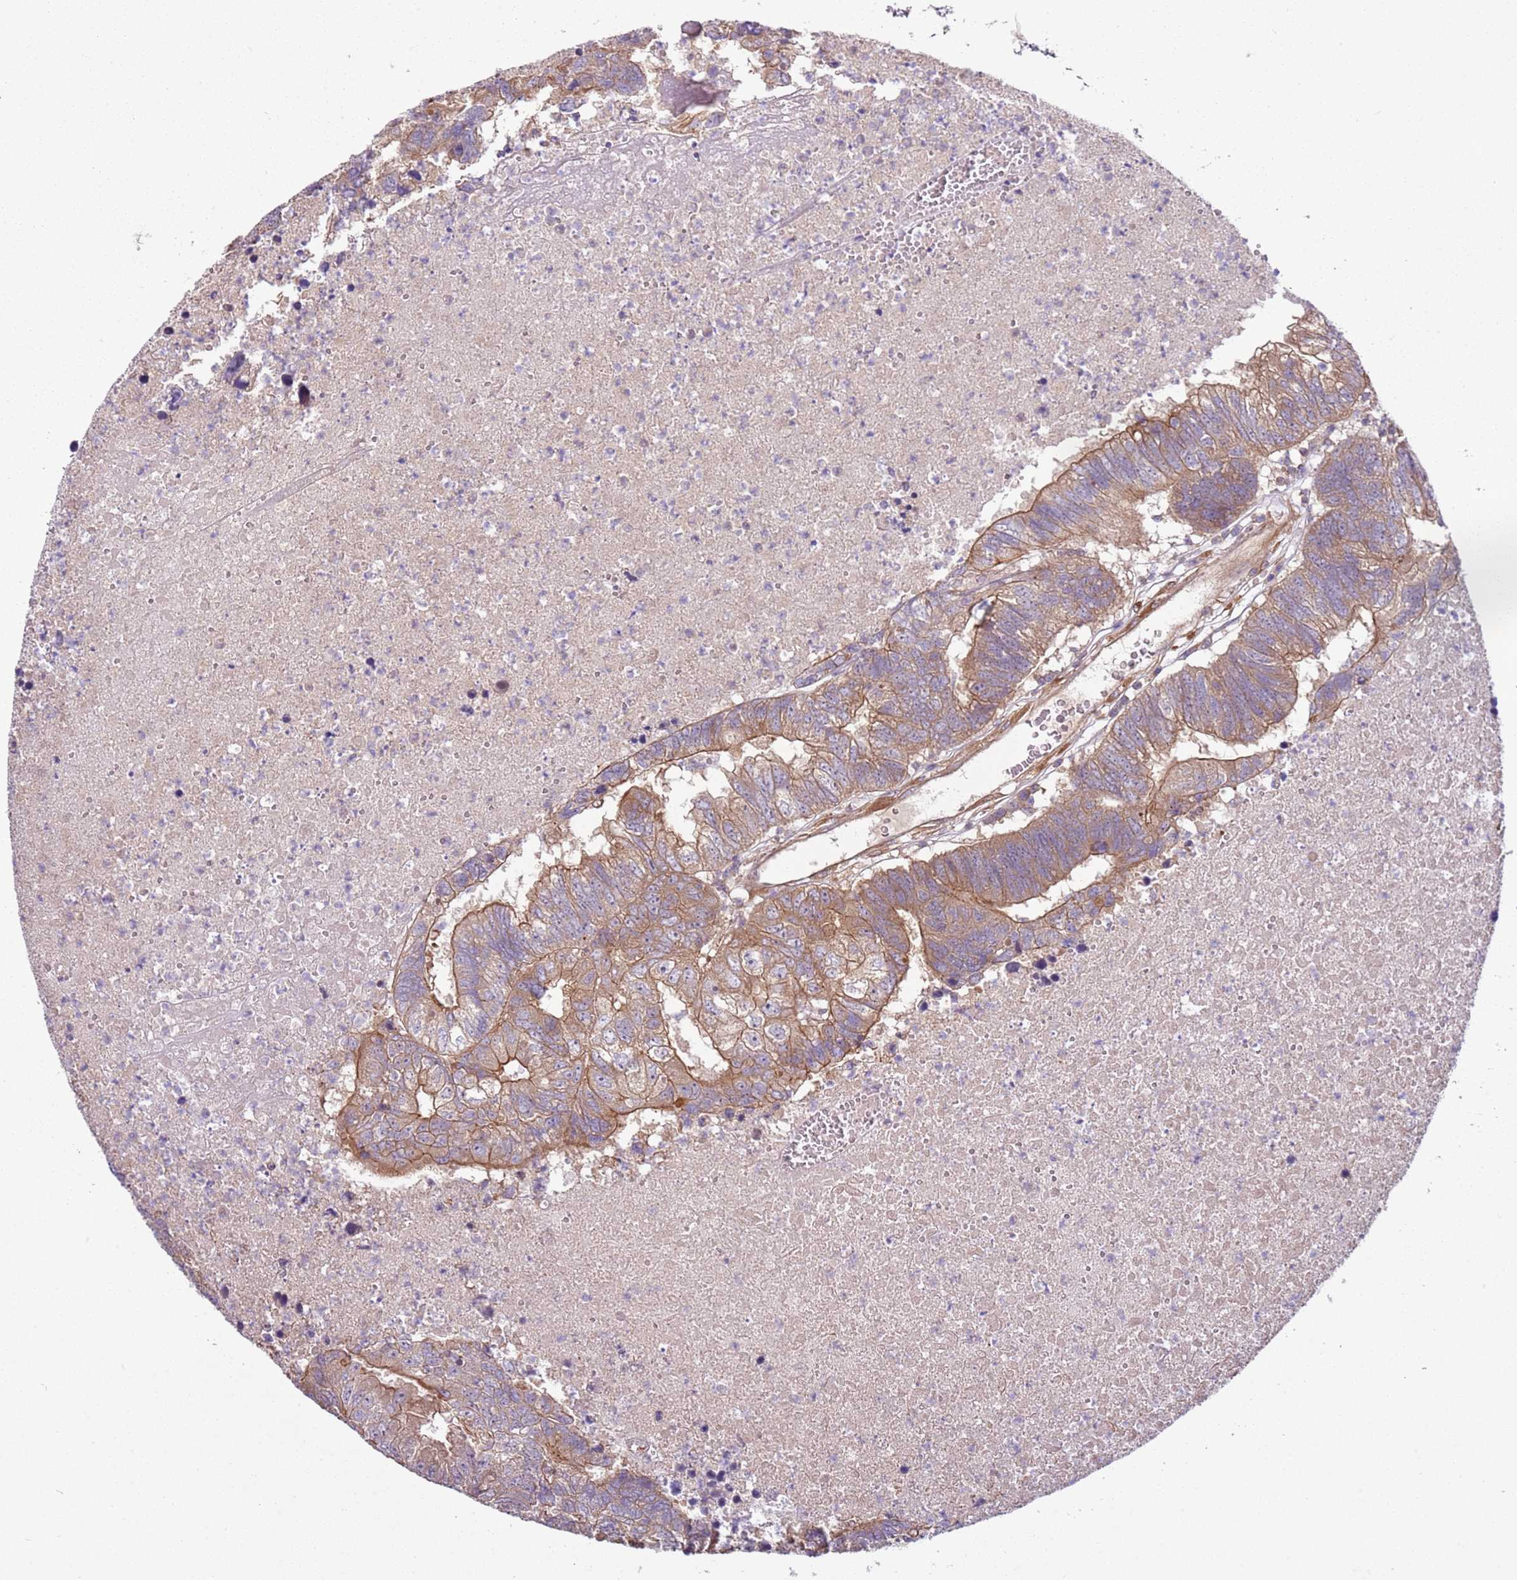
{"staining": {"intensity": "moderate", "quantity": ">75%", "location": "cytoplasmic/membranous"}, "tissue": "colorectal cancer", "cell_type": "Tumor cells", "image_type": "cancer", "snomed": [{"axis": "morphology", "description": "Adenocarcinoma, NOS"}, {"axis": "topography", "description": "Colon"}], "caption": "A histopathology image of human adenocarcinoma (colorectal) stained for a protein shows moderate cytoplasmic/membranous brown staining in tumor cells. The protein is stained brown, and the nuclei are stained in blue (DAB (3,3'-diaminobenzidine) IHC with brightfield microscopy, high magnification).", "gene": "GNL1", "patient": {"sex": "female", "age": 48}}